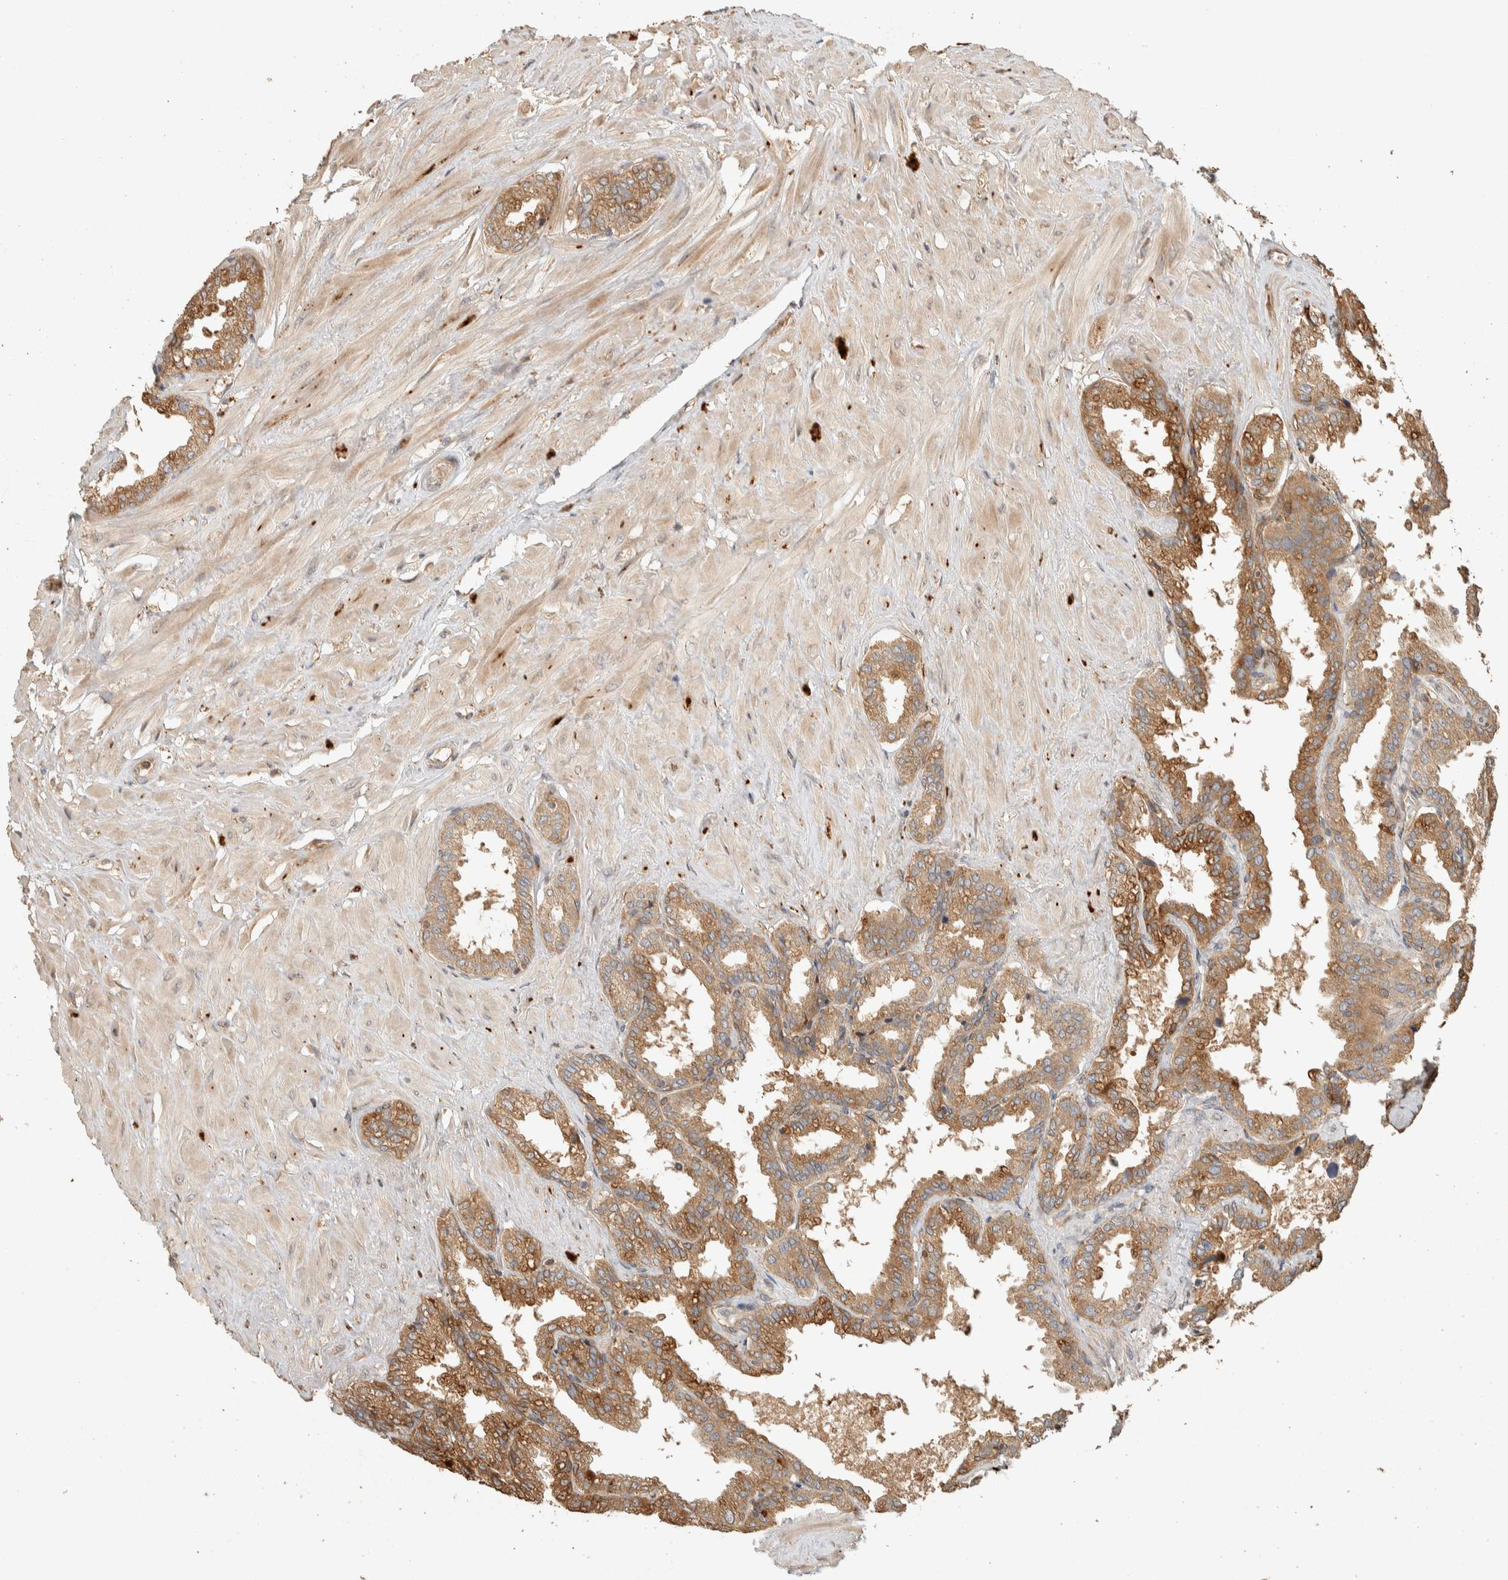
{"staining": {"intensity": "moderate", "quantity": ">75%", "location": "cytoplasmic/membranous"}, "tissue": "seminal vesicle", "cell_type": "Glandular cells", "image_type": "normal", "snomed": [{"axis": "morphology", "description": "Normal tissue, NOS"}, {"axis": "topography", "description": "Seminal veicle"}], "caption": "DAB (3,3'-diaminobenzidine) immunohistochemical staining of normal seminal vesicle exhibits moderate cytoplasmic/membranous protein expression in approximately >75% of glandular cells.", "gene": "EXOC7", "patient": {"sex": "male", "age": 46}}